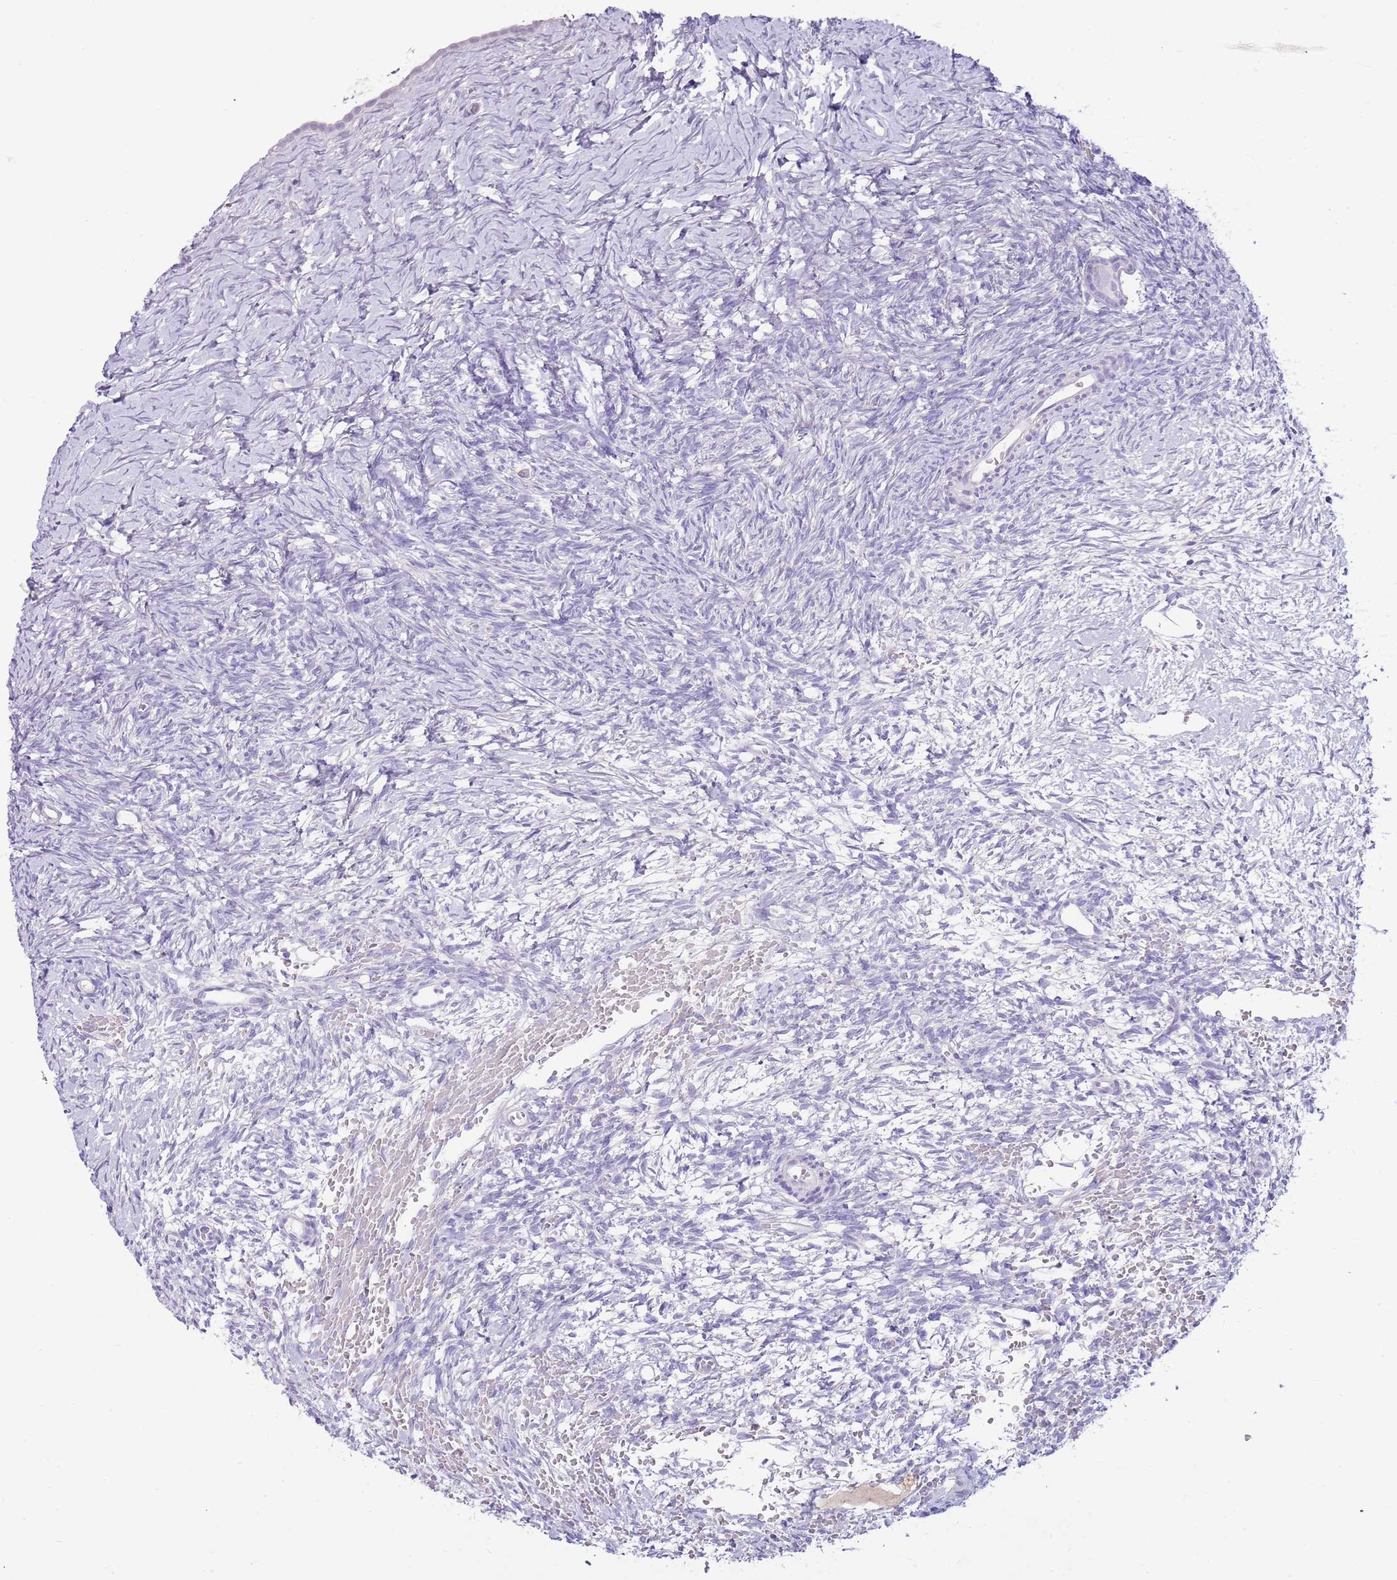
{"staining": {"intensity": "negative", "quantity": "none", "location": "none"}, "tissue": "ovary", "cell_type": "Ovarian stroma cells", "image_type": "normal", "snomed": [{"axis": "morphology", "description": "Normal tissue, NOS"}, {"axis": "topography", "description": "Ovary"}], "caption": "Unremarkable ovary was stained to show a protein in brown. There is no significant positivity in ovarian stroma cells. Brightfield microscopy of IHC stained with DAB (brown) and hematoxylin (blue), captured at high magnification.", "gene": "TOX2", "patient": {"sex": "female", "age": 39}}